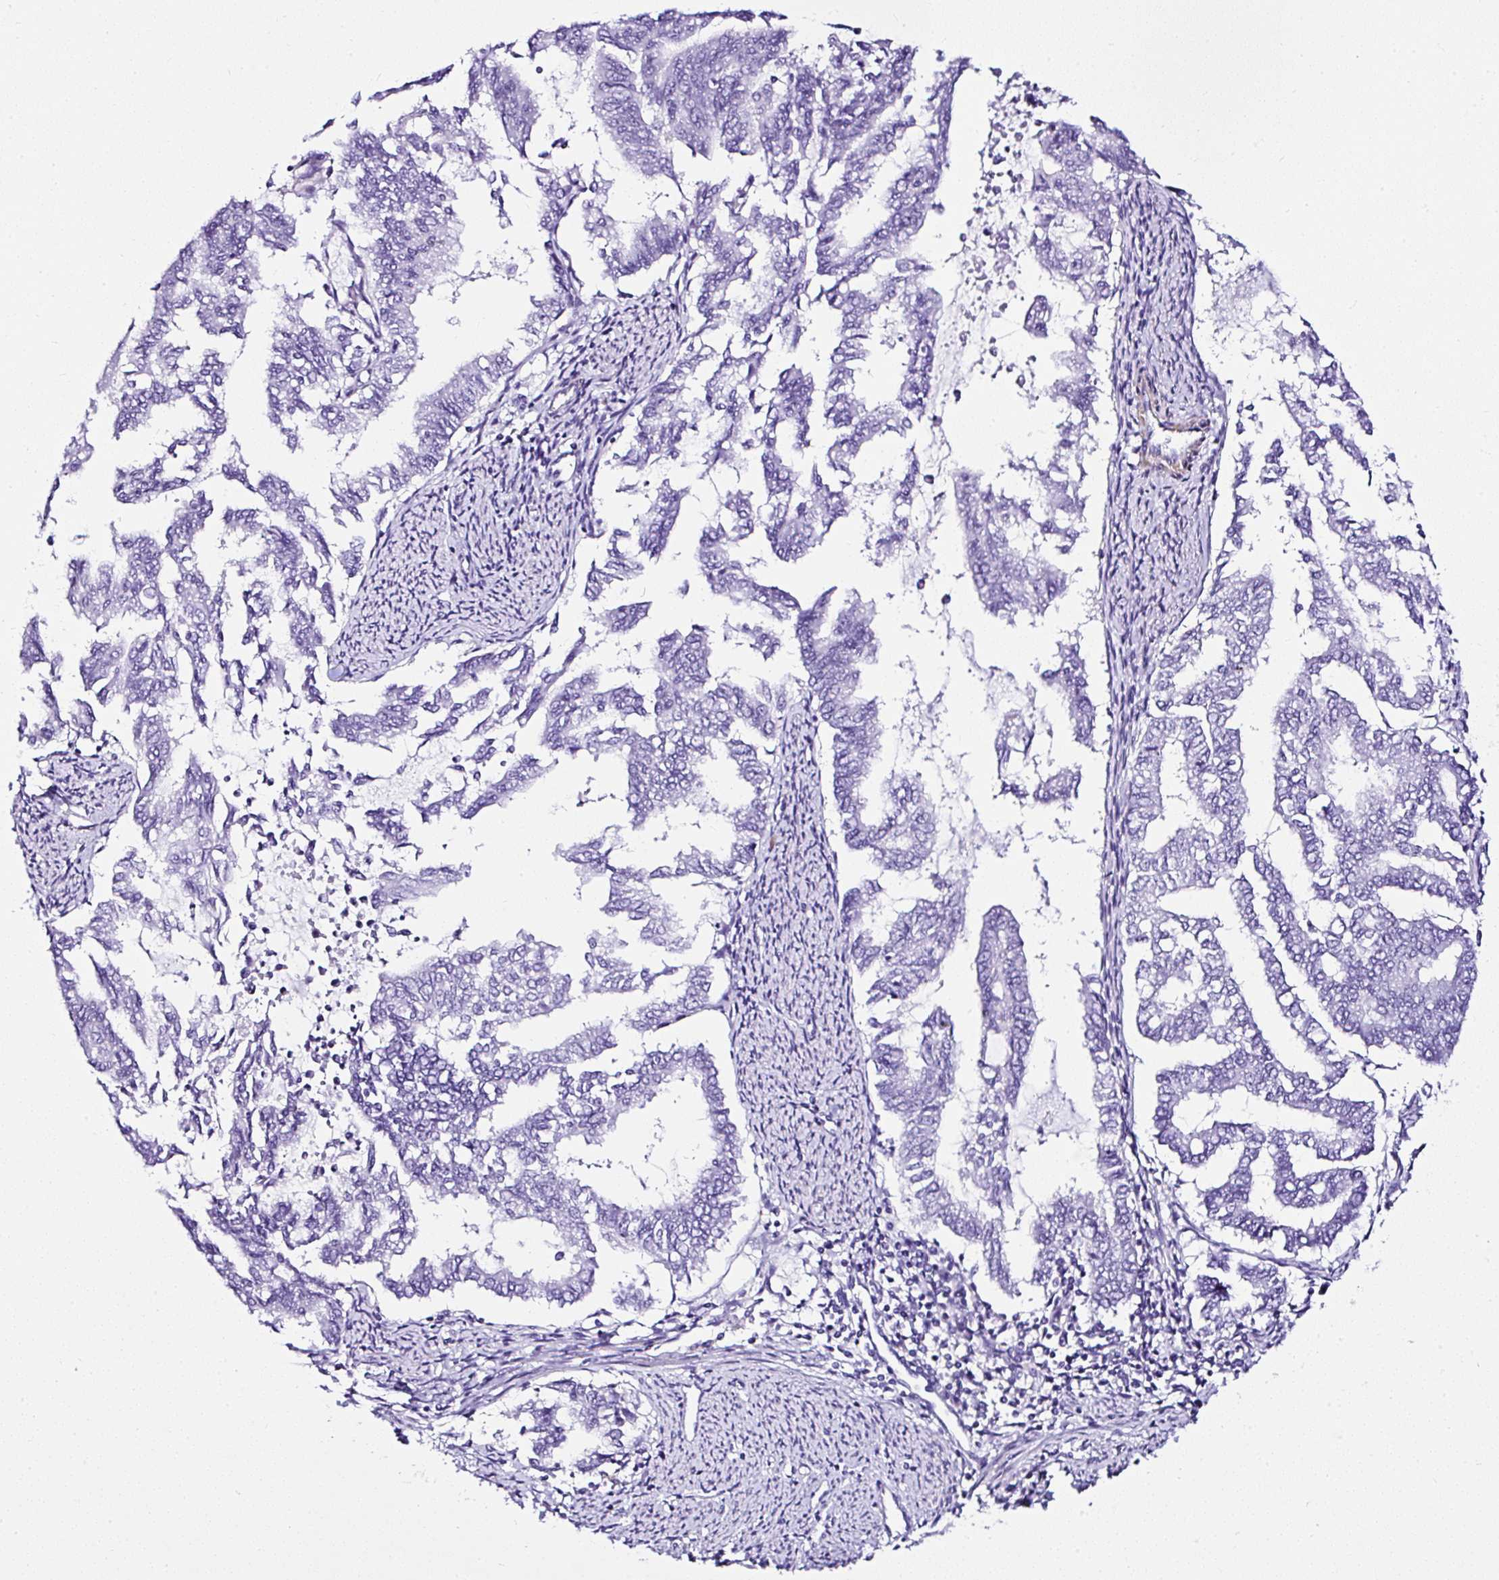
{"staining": {"intensity": "negative", "quantity": "none", "location": "none"}, "tissue": "endometrial cancer", "cell_type": "Tumor cells", "image_type": "cancer", "snomed": [{"axis": "morphology", "description": "Adenocarcinoma, NOS"}, {"axis": "topography", "description": "Endometrium"}], "caption": "IHC of human adenocarcinoma (endometrial) reveals no positivity in tumor cells.", "gene": "DEPDC5", "patient": {"sex": "female", "age": 79}}